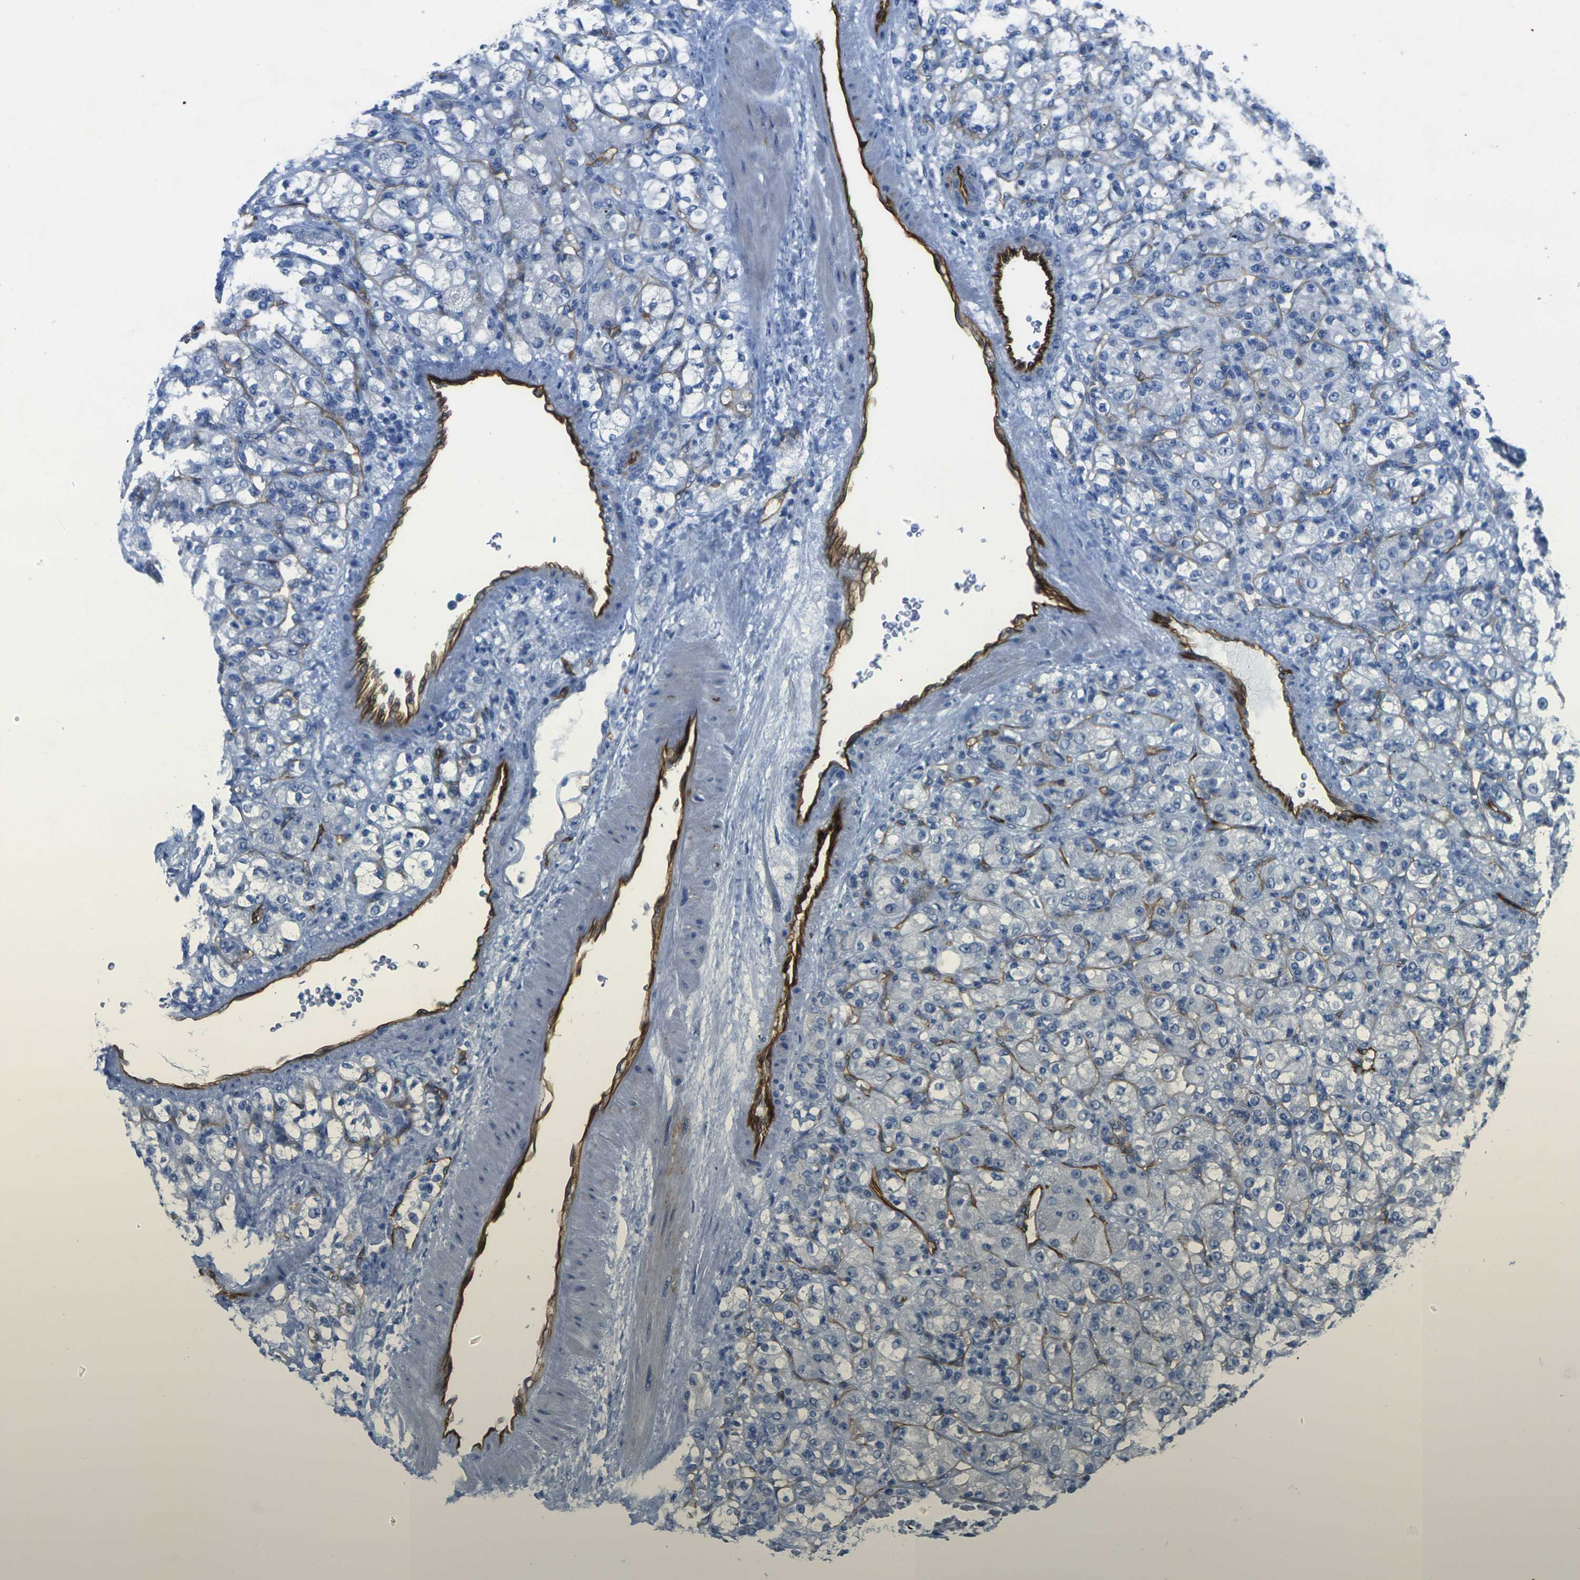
{"staining": {"intensity": "negative", "quantity": "none", "location": "none"}, "tissue": "renal cancer", "cell_type": "Tumor cells", "image_type": "cancer", "snomed": [{"axis": "morphology", "description": "Adenocarcinoma, NOS"}, {"axis": "topography", "description": "Kidney"}], "caption": "Human adenocarcinoma (renal) stained for a protein using IHC shows no staining in tumor cells.", "gene": "HSPA12B", "patient": {"sex": "male", "age": 61}}